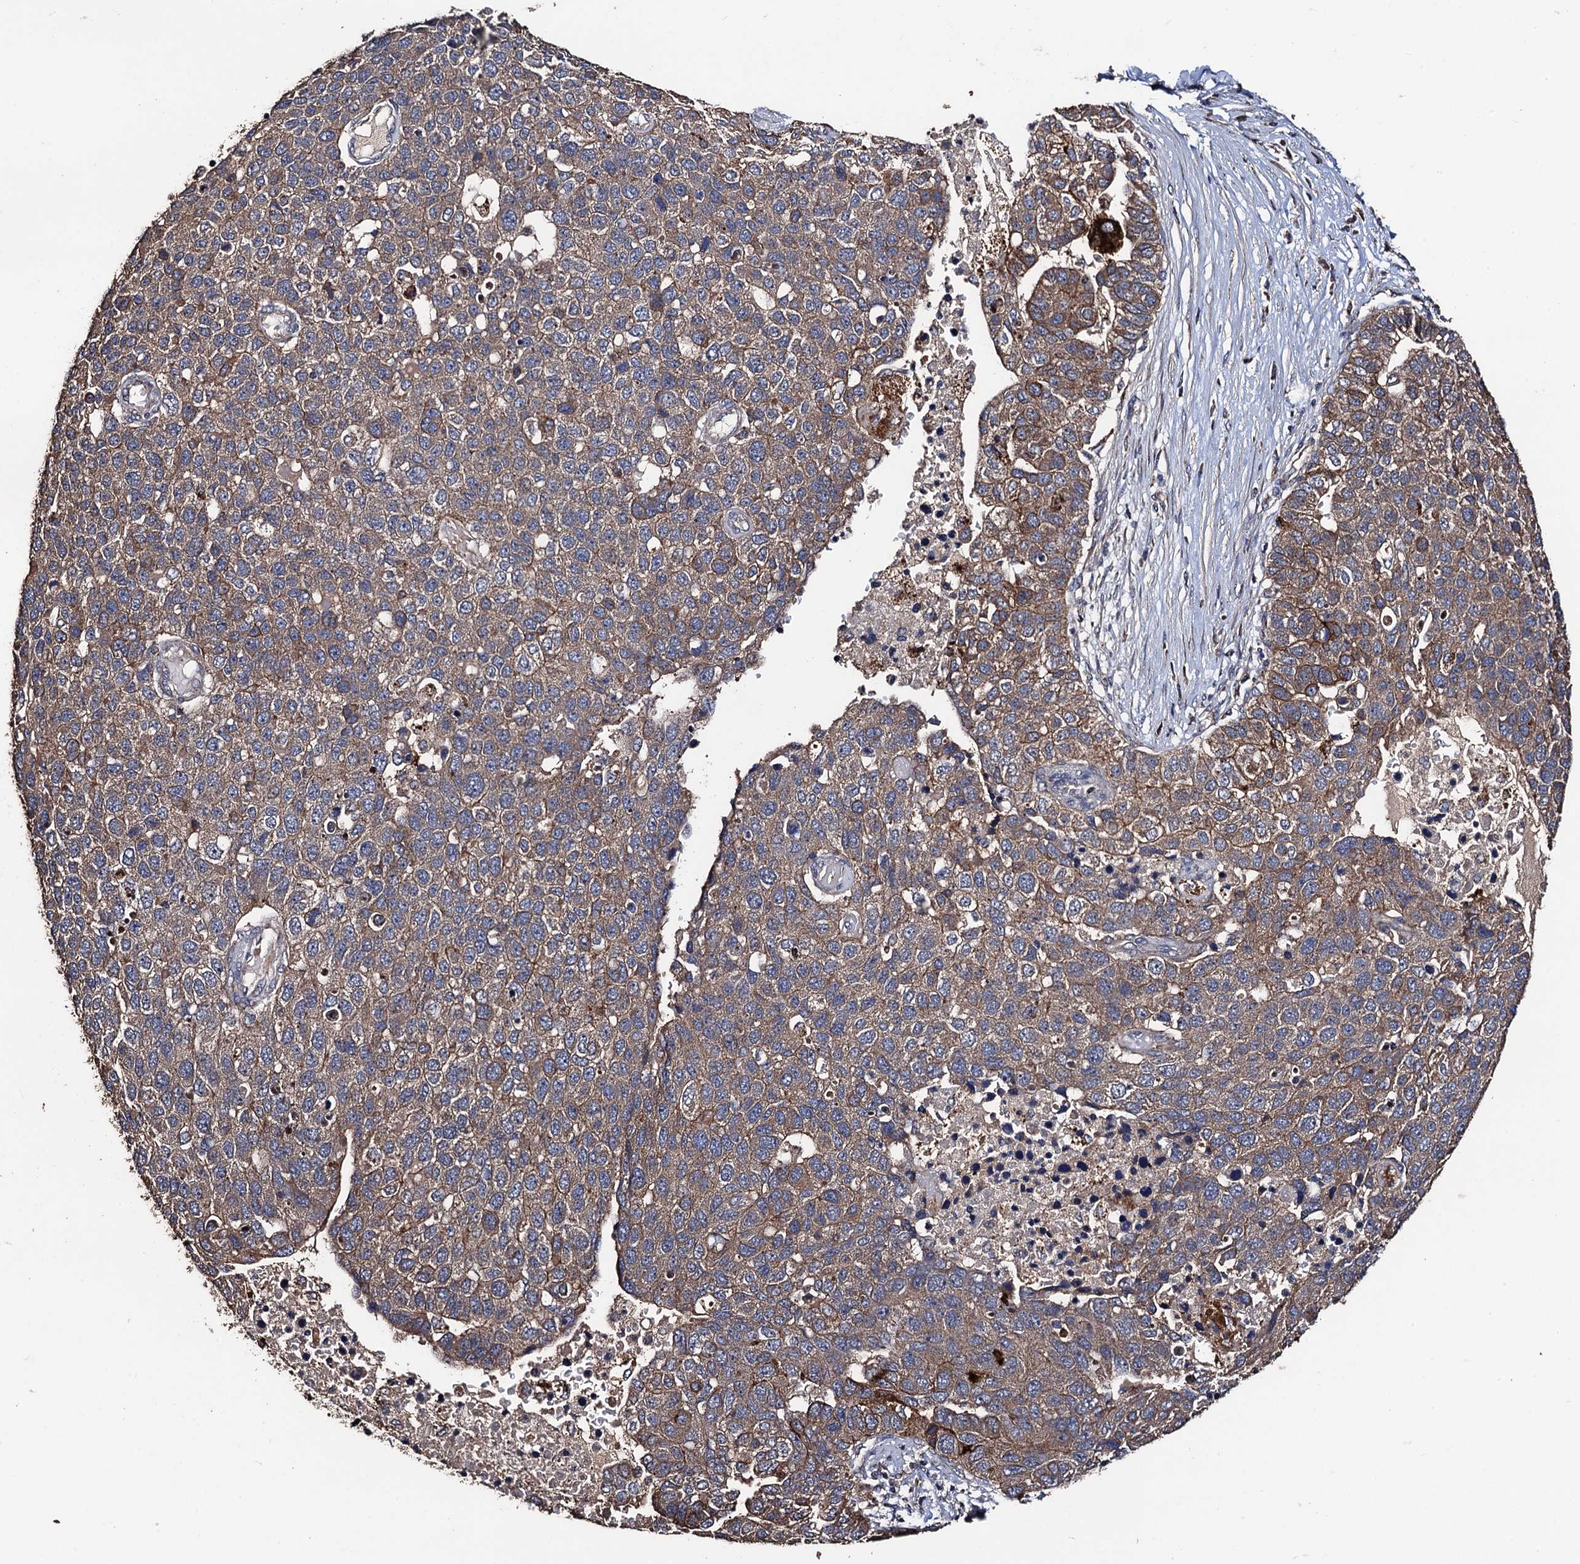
{"staining": {"intensity": "moderate", "quantity": ">75%", "location": "cytoplasmic/membranous"}, "tissue": "pancreatic cancer", "cell_type": "Tumor cells", "image_type": "cancer", "snomed": [{"axis": "morphology", "description": "Adenocarcinoma, NOS"}, {"axis": "topography", "description": "Pancreas"}], "caption": "Protein expression analysis of human adenocarcinoma (pancreatic) reveals moderate cytoplasmic/membranous expression in about >75% of tumor cells.", "gene": "PPTC7", "patient": {"sex": "female", "age": 61}}